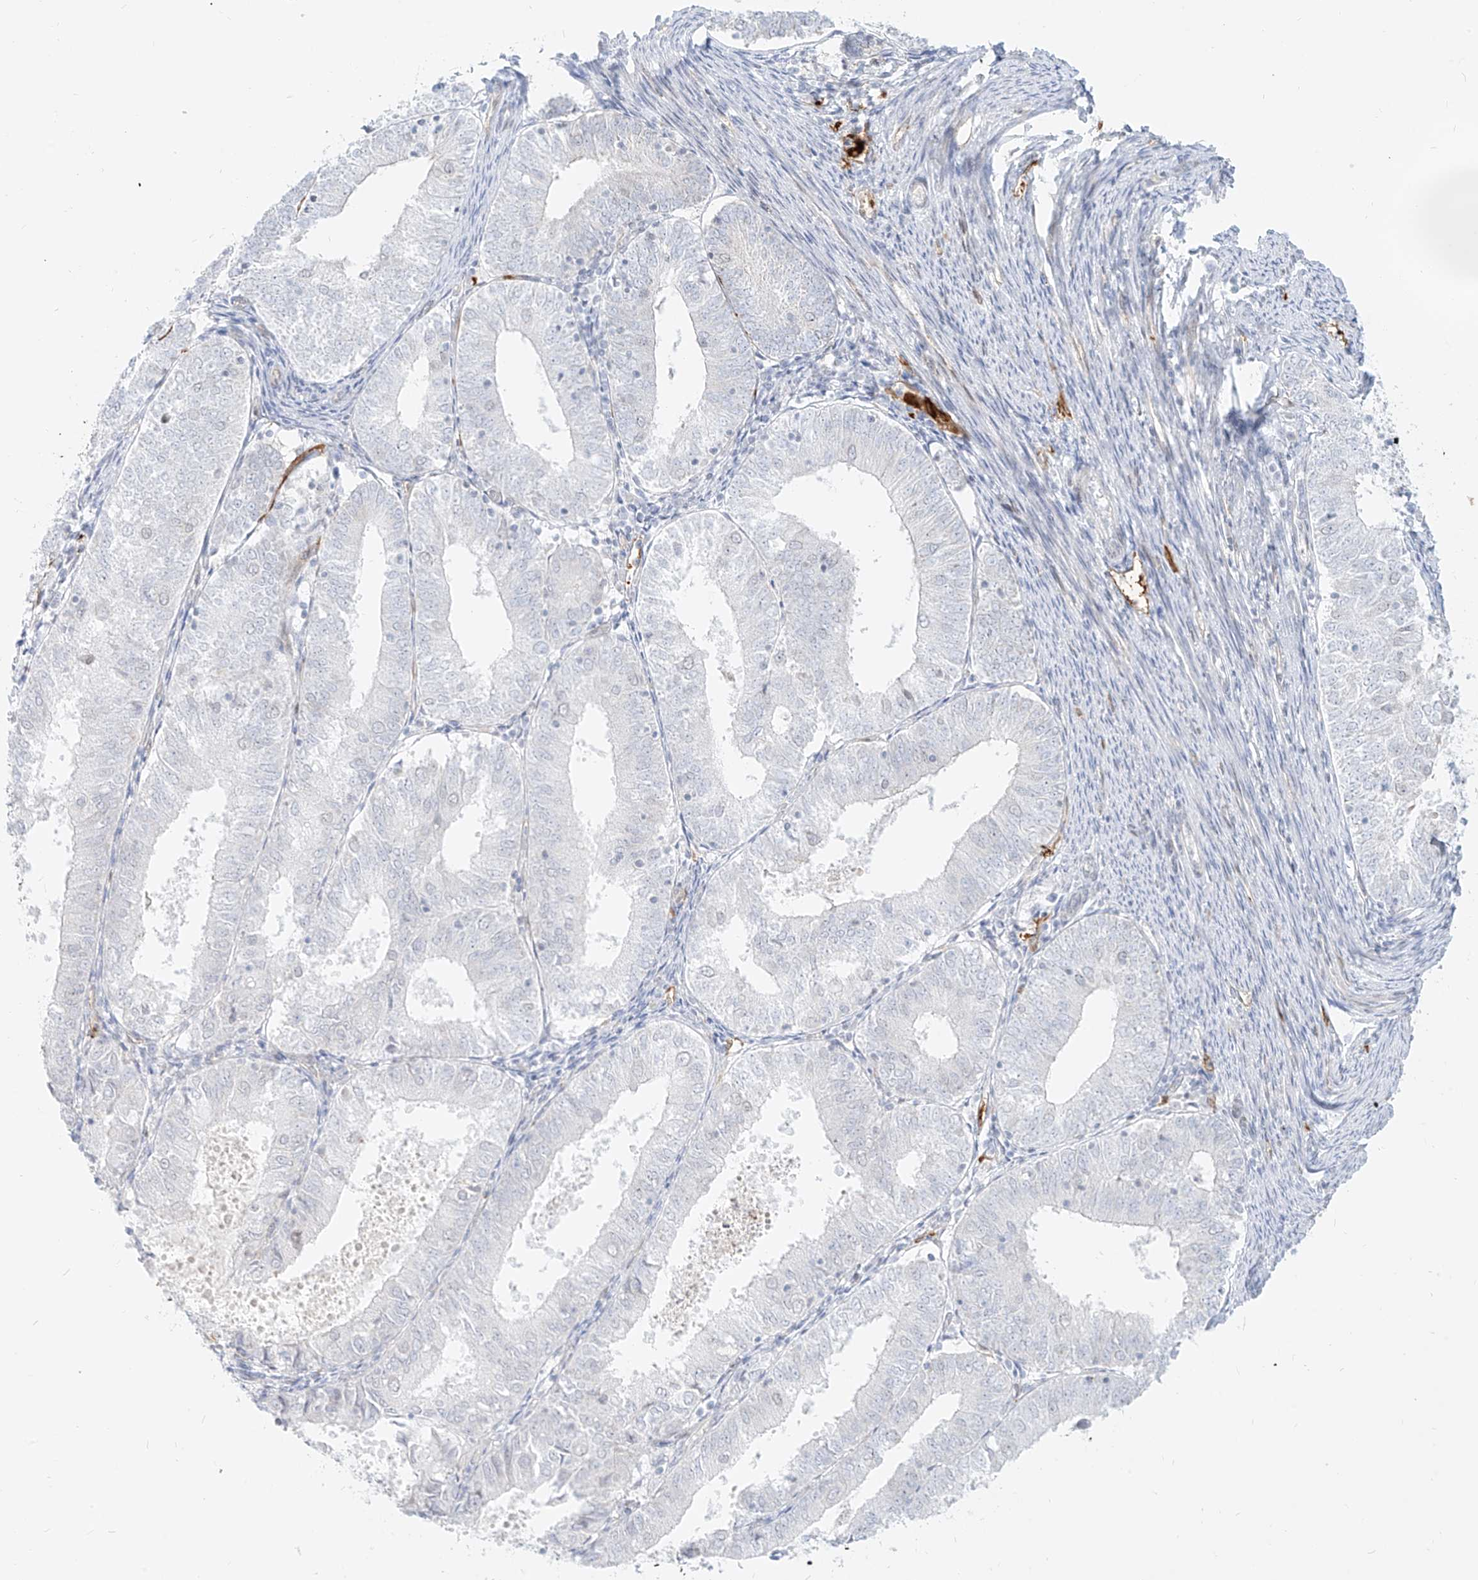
{"staining": {"intensity": "negative", "quantity": "none", "location": "none"}, "tissue": "endometrial cancer", "cell_type": "Tumor cells", "image_type": "cancer", "snomed": [{"axis": "morphology", "description": "Adenocarcinoma, NOS"}, {"axis": "topography", "description": "Endometrium"}], "caption": "This histopathology image is of endometrial adenocarcinoma stained with immunohistochemistry to label a protein in brown with the nuclei are counter-stained blue. There is no expression in tumor cells.", "gene": "NHSL1", "patient": {"sex": "female", "age": 57}}